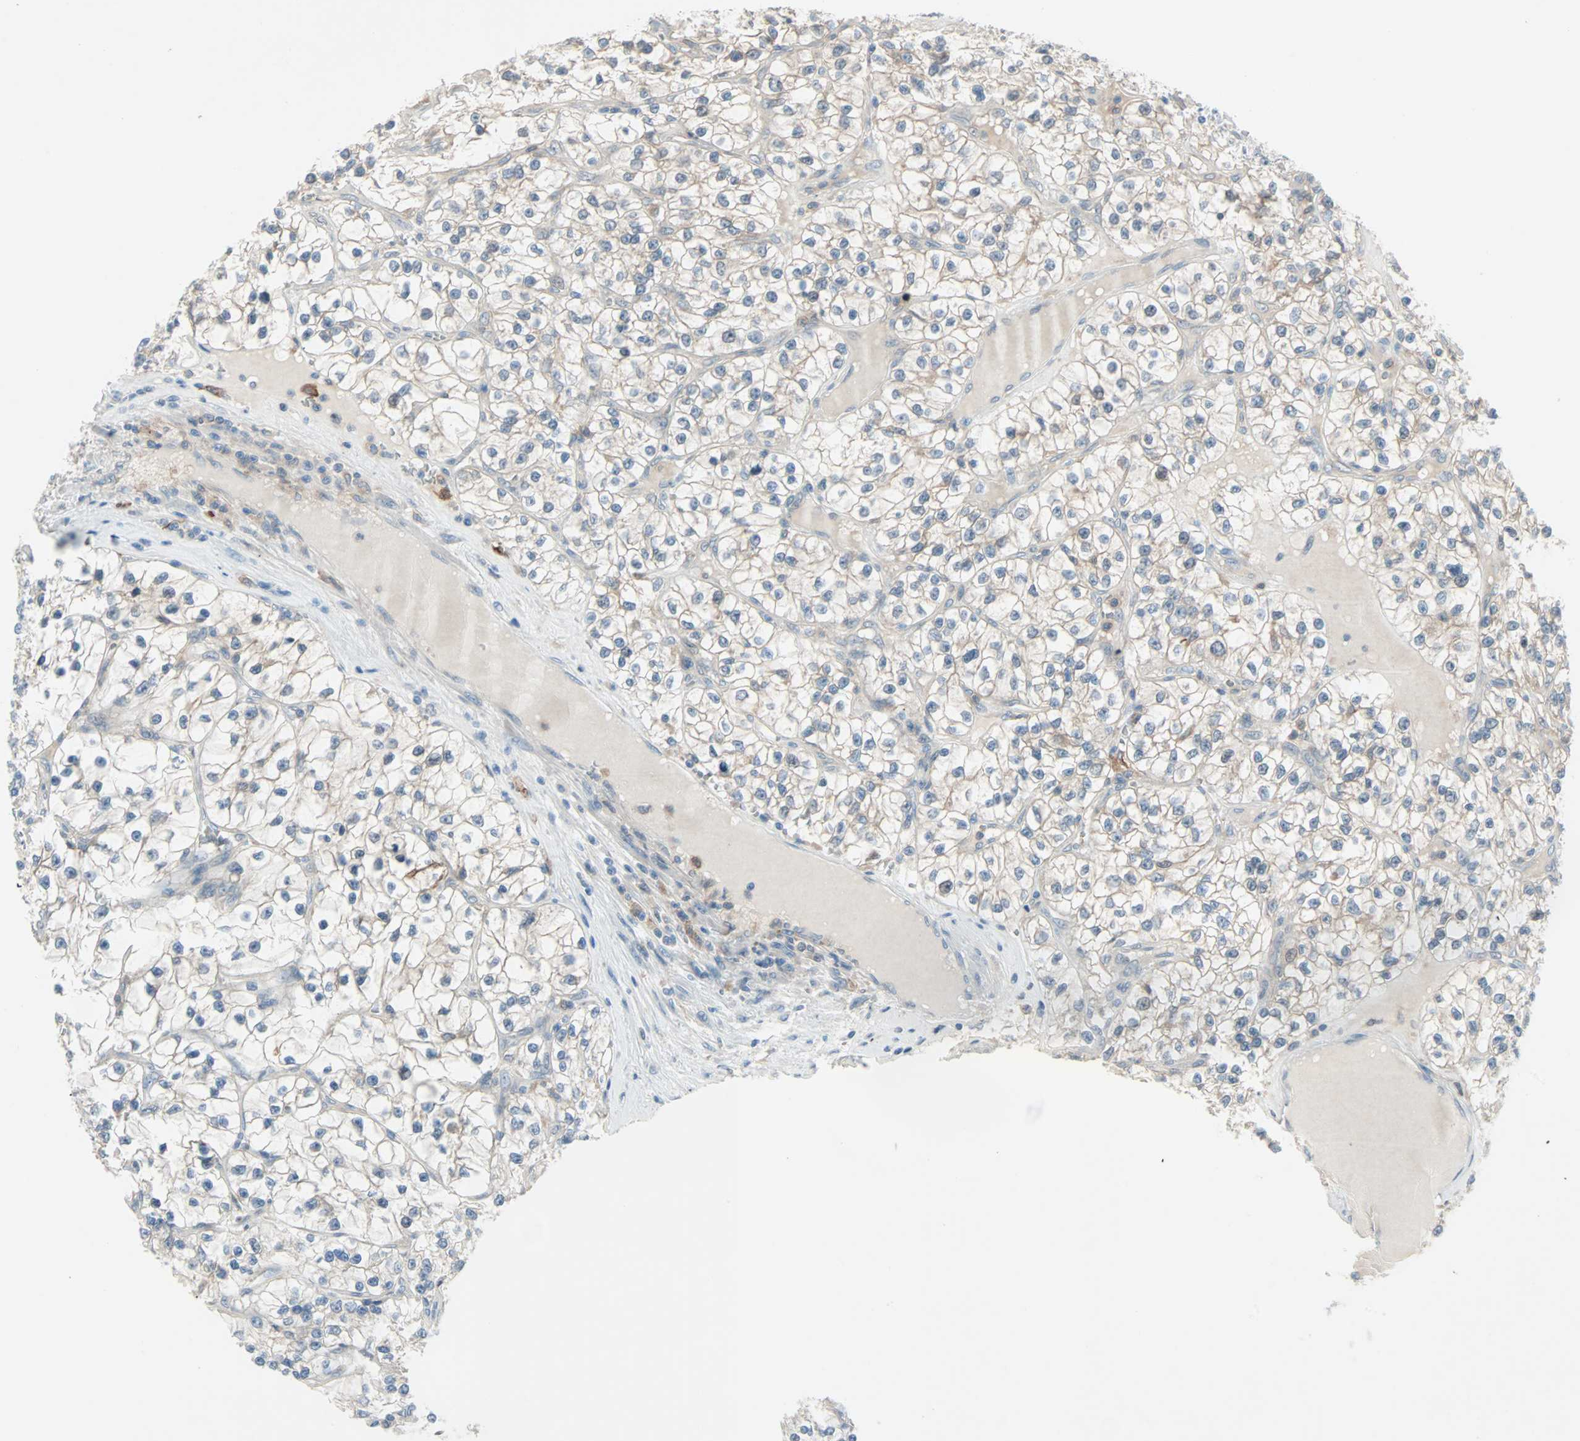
{"staining": {"intensity": "weak", "quantity": "25%-75%", "location": "cytoplasmic/membranous"}, "tissue": "renal cancer", "cell_type": "Tumor cells", "image_type": "cancer", "snomed": [{"axis": "morphology", "description": "Adenocarcinoma, NOS"}, {"axis": "topography", "description": "Kidney"}], "caption": "Renal adenocarcinoma stained for a protein (brown) shows weak cytoplasmic/membranous positive expression in about 25%-75% of tumor cells.", "gene": "SMIM8", "patient": {"sex": "female", "age": 57}}